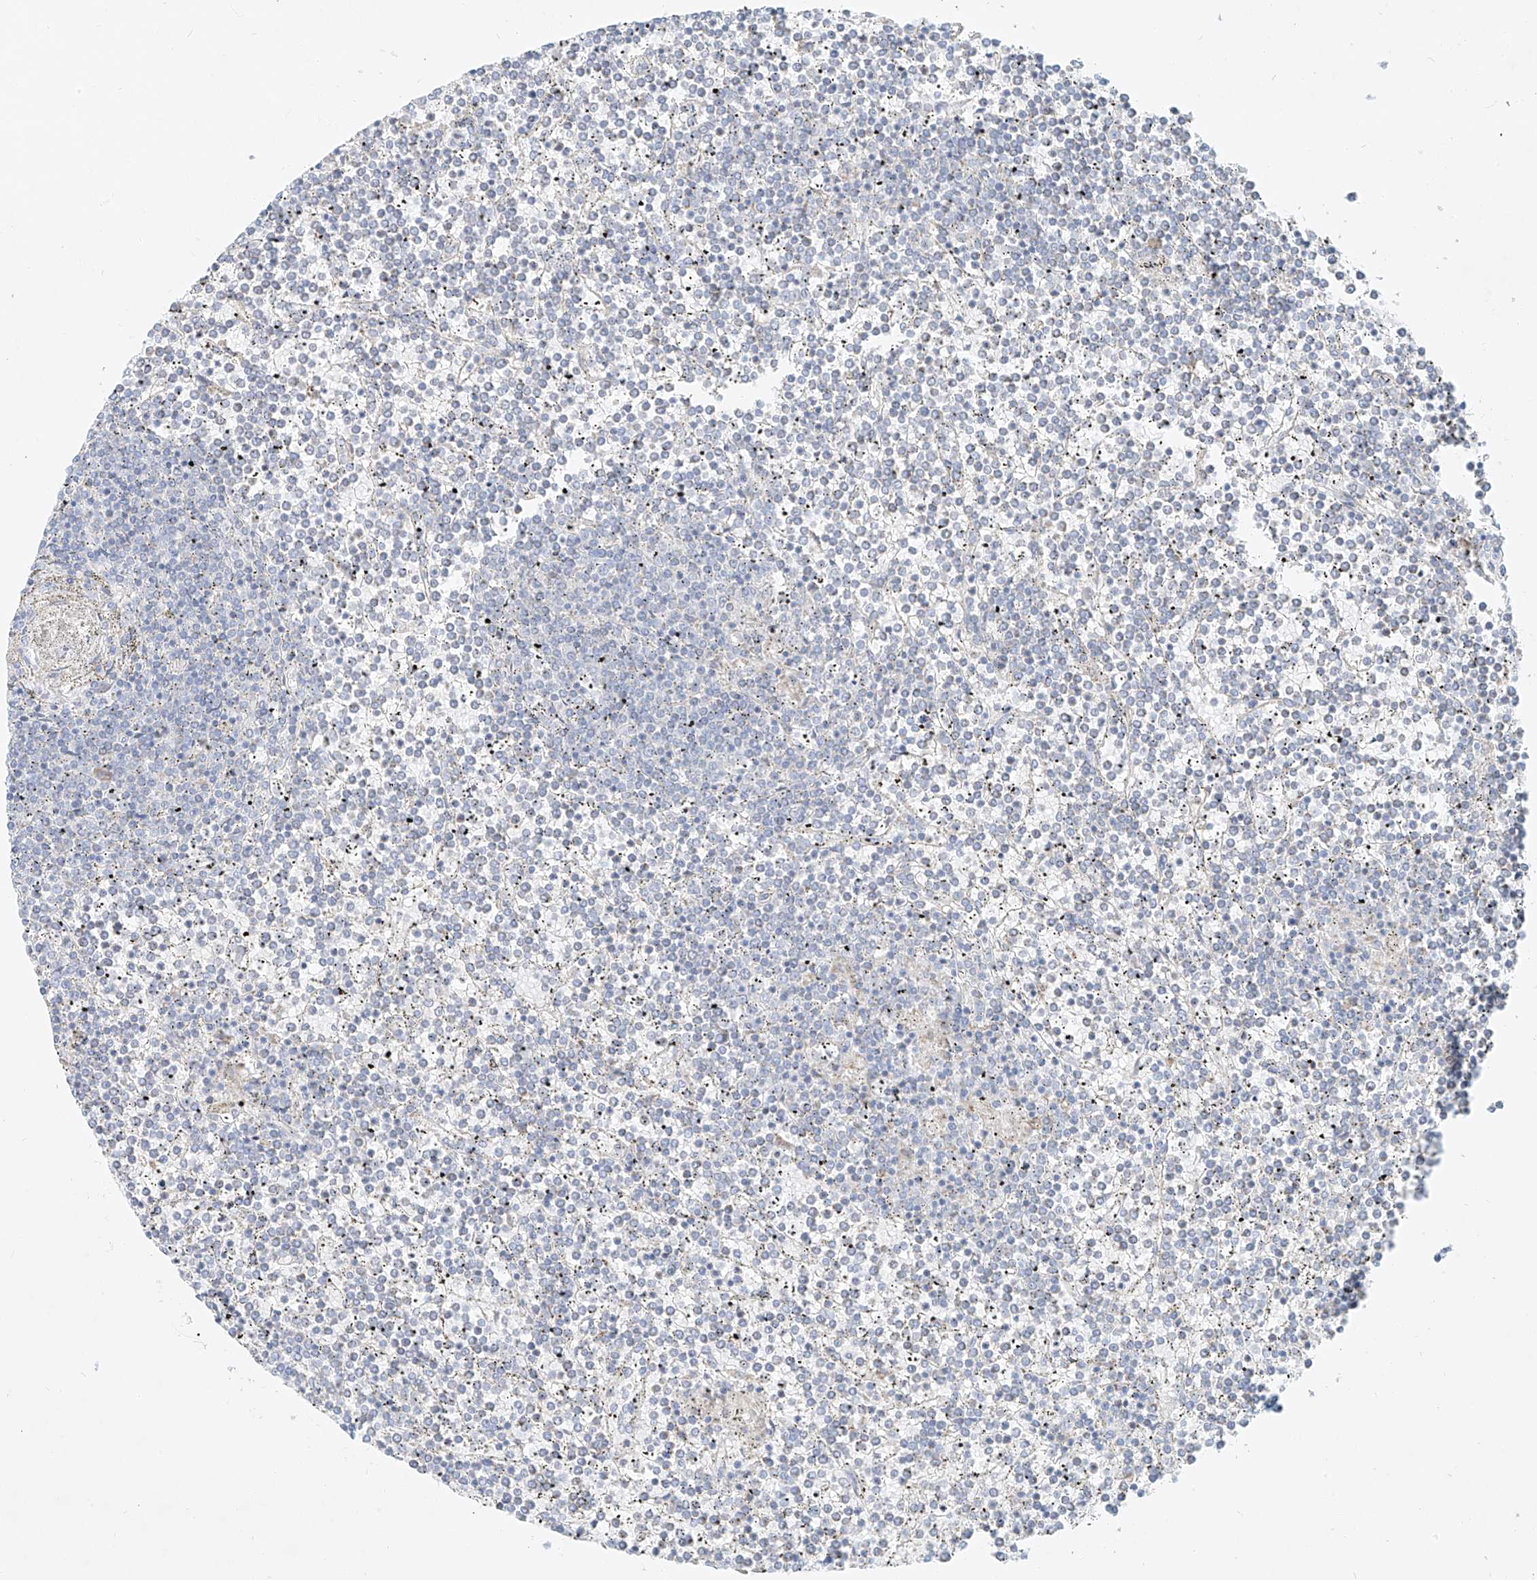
{"staining": {"intensity": "negative", "quantity": "none", "location": "none"}, "tissue": "lymphoma", "cell_type": "Tumor cells", "image_type": "cancer", "snomed": [{"axis": "morphology", "description": "Malignant lymphoma, non-Hodgkin's type, Low grade"}, {"axis": "topography", "description": "Spleen"}], "caption": "Tumor cells show no significant protein staining in lymphoma.", "gene": "AJM1", "patient": {"sex": "female", "age": 19}}